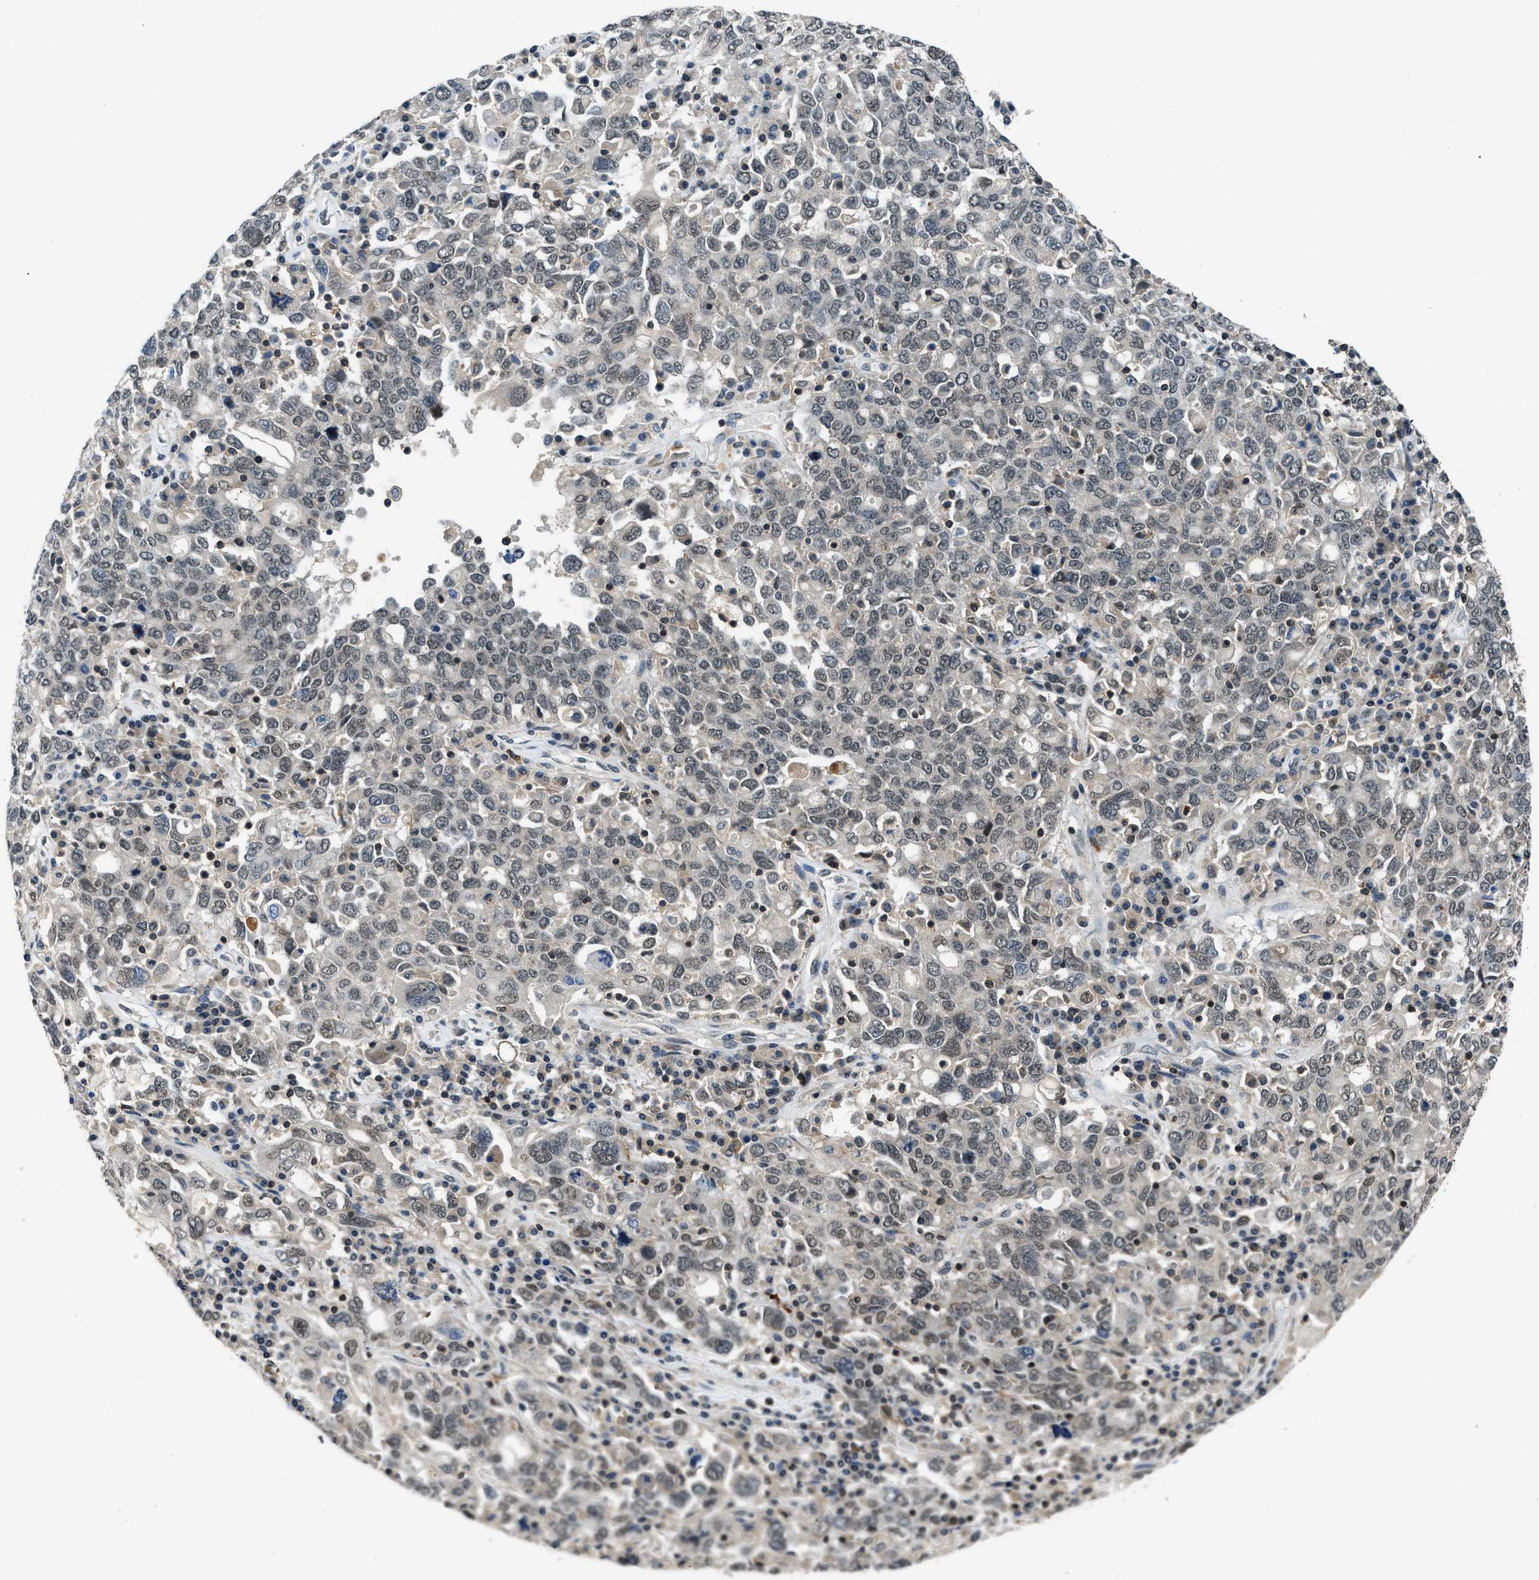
{"staining": {"intensity": "weak", "quantity": "25%-75%", "location": "nuclear"}, "tissue": "ovarian cancer", "cell_type": "Tumor cells", "image_type": "cancer", "snomed": [{"axis": "morphology", "description": "Carcinoma, endometroid"}, {"axis": "topography", "description": "Ovary"}], "caption": "Immunohistochemical staining of human ovarian cancer exhibits low levels of weak nuclear protein expression in about 25%-75% of tumor cells. (brown staining indicates protein expression, while blue staining denotes nuclei).", "gene": "MTMR1", "patient": {"sex": "female", "age": 62}}